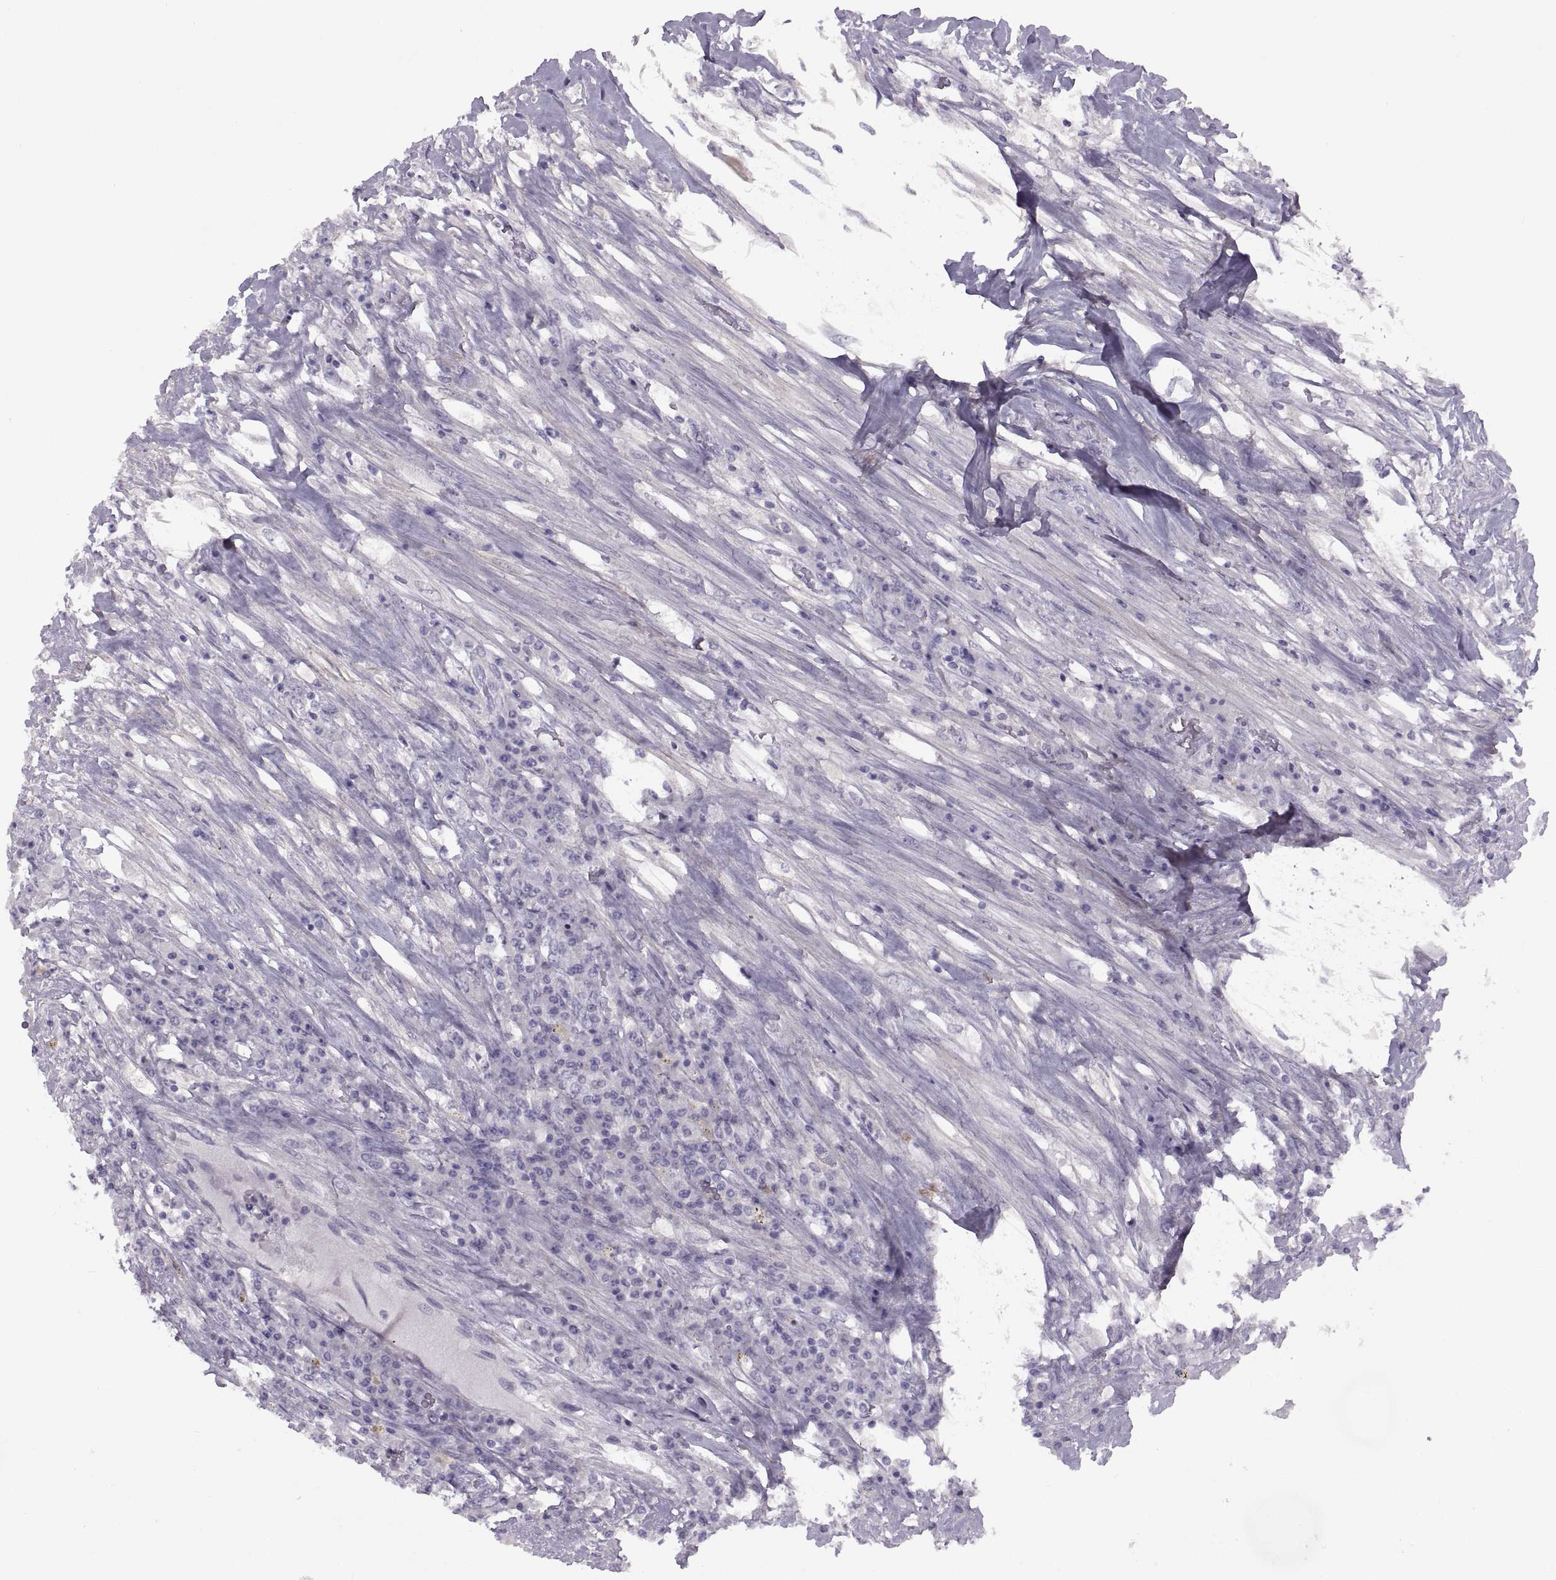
{"staining": {"intensity": "negative", "quantity": "none", "location": "none"}, "tissue": "colorectal cancer", "cell_type": "Tumor cells", "image_type": "cancer", "snomed": [{"axis": "morphology", "description": "Adenocarcinoma, NOS"}, {"axis": "topography", "description": "Rectum"}], "caption": "There is no significant expression in tumor cells of colorectal cancer.", "gene": "BSPH1", "patient": {"sex": "male", "age": 54}}